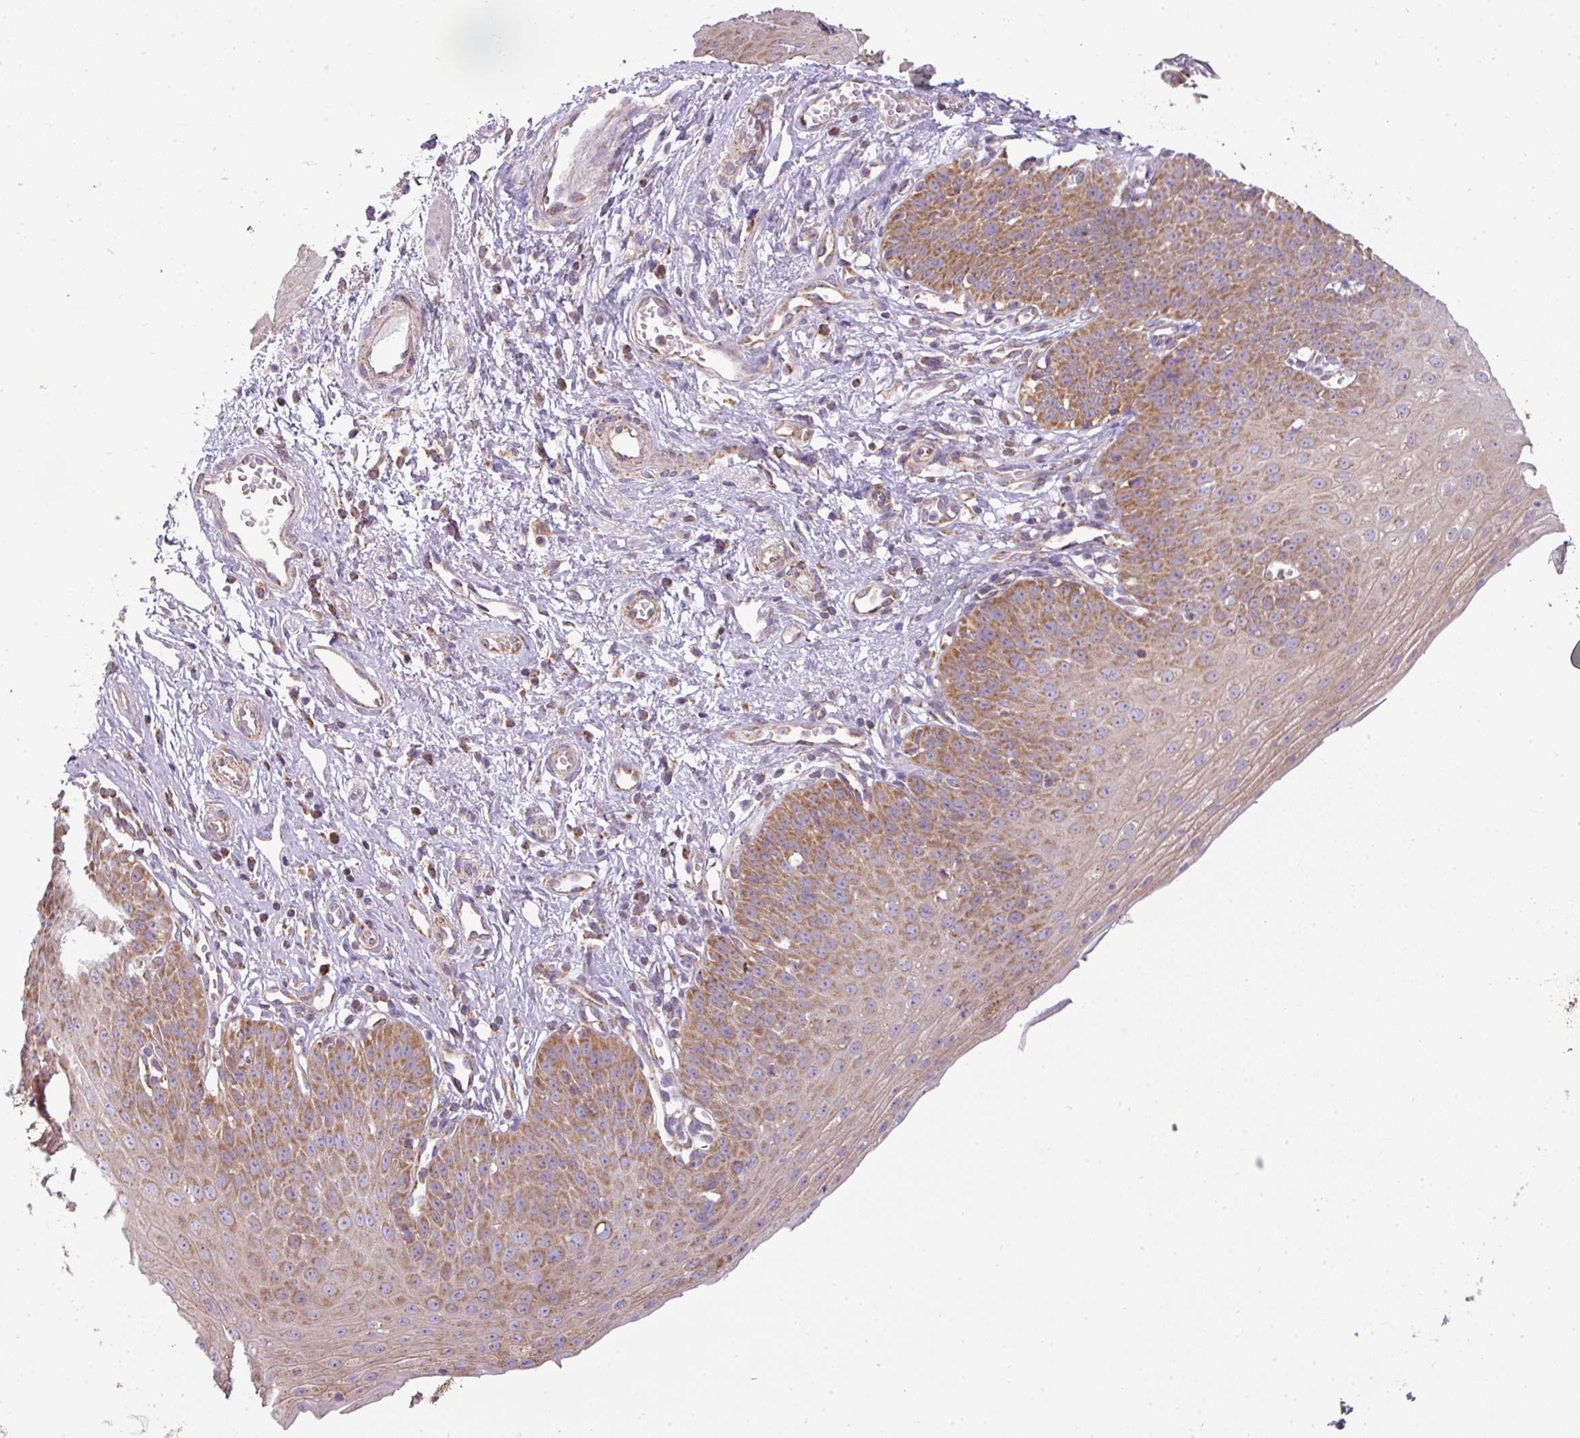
{"staining": {"intensity": "moderate", "quantity": ">75%", "location": "cytoplasmic/membranous"}, "tissue": "esophagus", "cell_type": "Squamous epithelial cells", "image_type": "normal", "snomed": [{"axis": "morphology", "description": "Normal tissue, NOS"}, {"axis": "topography", "description": "Esophagus"}], "caption": "Immunohistochemistry of normal human esophagus shows medium levels of moderate cytoplasmic/membranous expression in about >75% of squamous epithelial cells. (brown staining indicates protein expression, while blue staining denotes nuclei).", "gene": "ZNF211", "patient": {"sex": "male", "age": 71}}